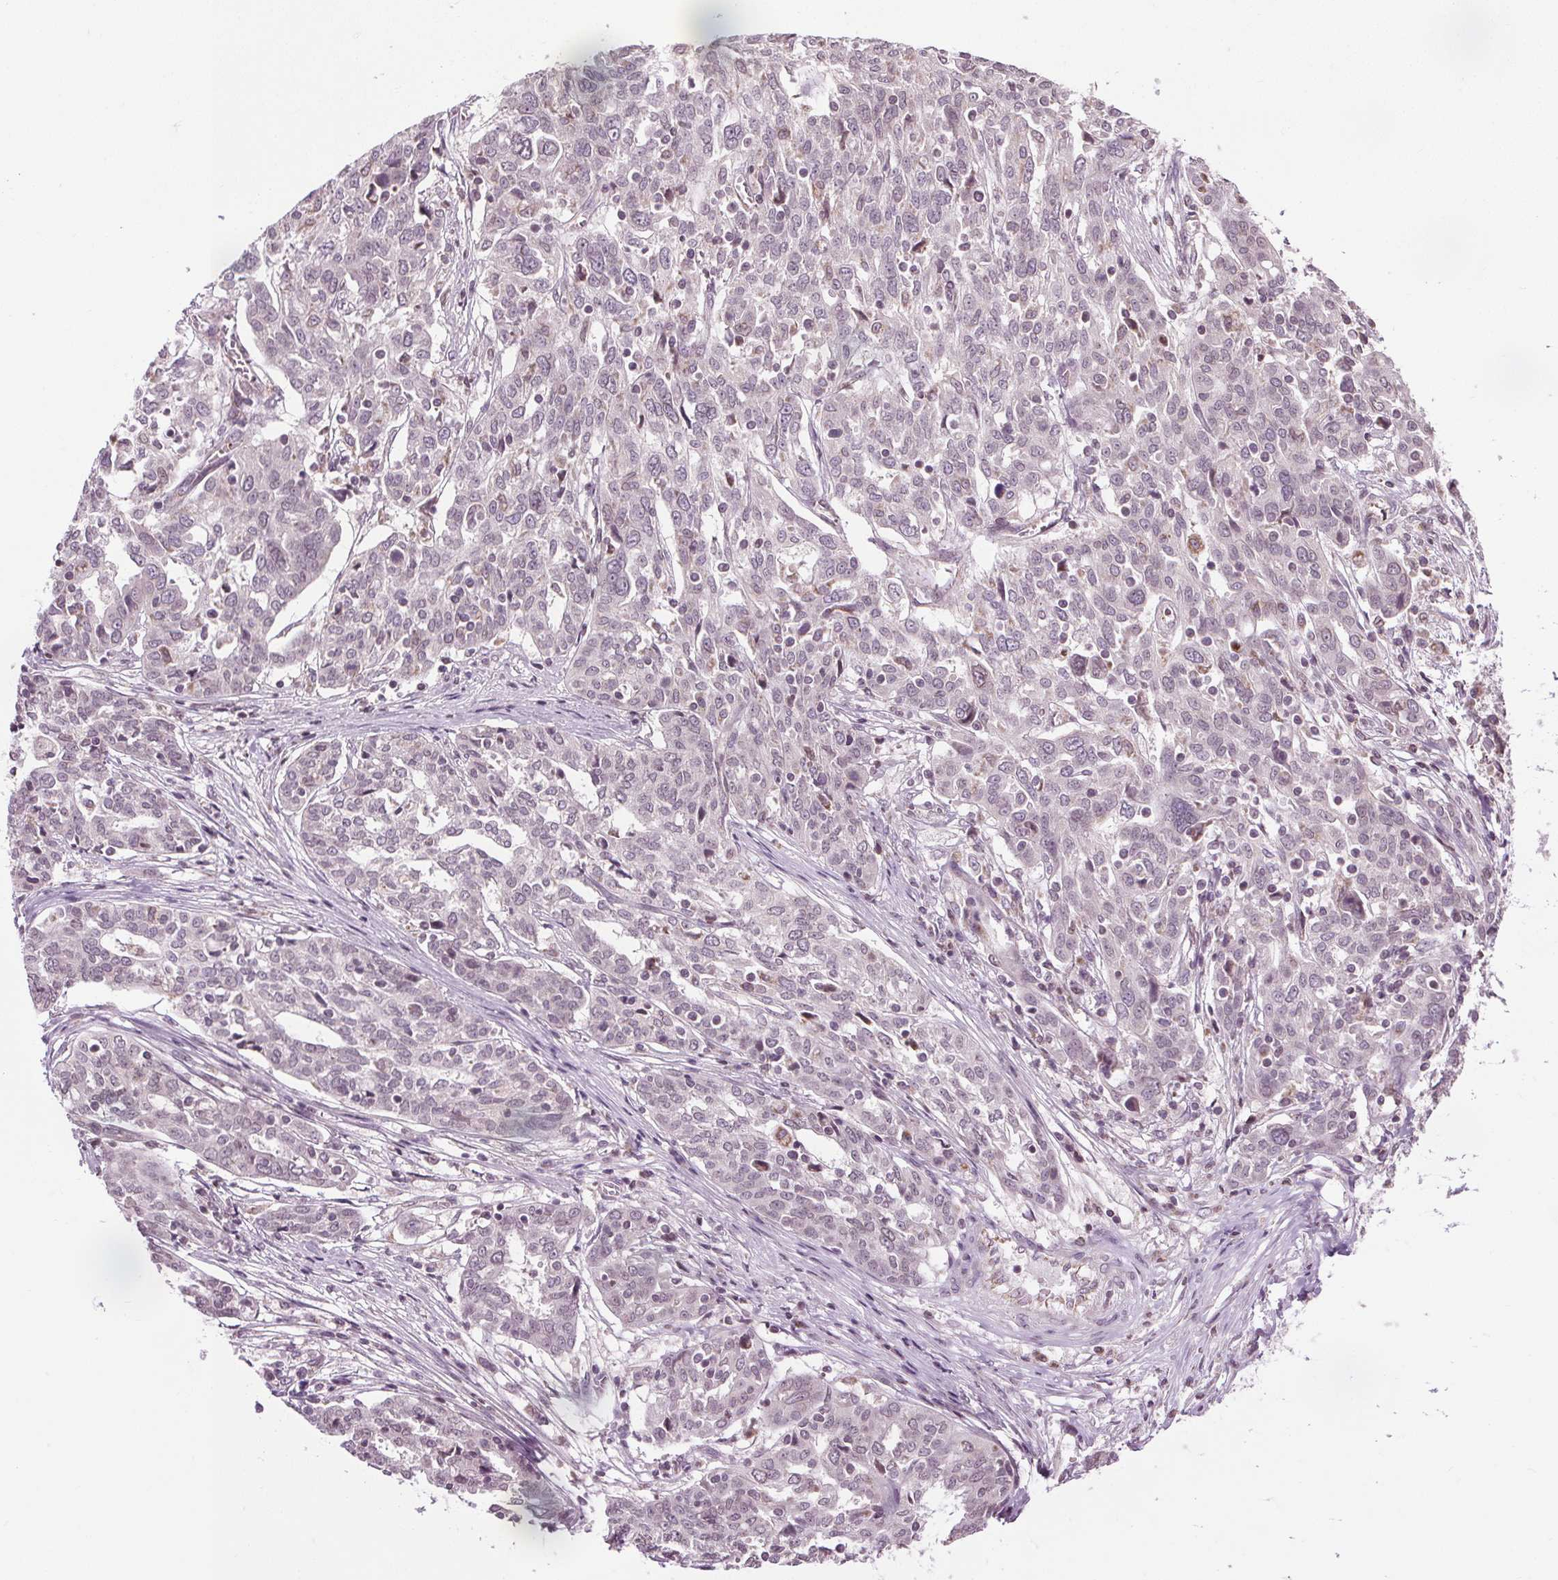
{"staining": {"intensity": "negative", "quantity": "none", "location": "none"}, "tissue": "ovarian cancer", "cell_type": "Tumor cells", "image_type": "cancer", "snomed": [{"axis": "morphology", "description": "Cystadenocarcinoma, serous, NOS"}, {"axis": "topography", "description": "Ovary"}], "caption": "IHC histopathology image of ovarian cancer stained for a protein (brown), which displays no staining in tumor cells.", "gene": "LFNG", "patient": {"sex": "female", "age": 67}}